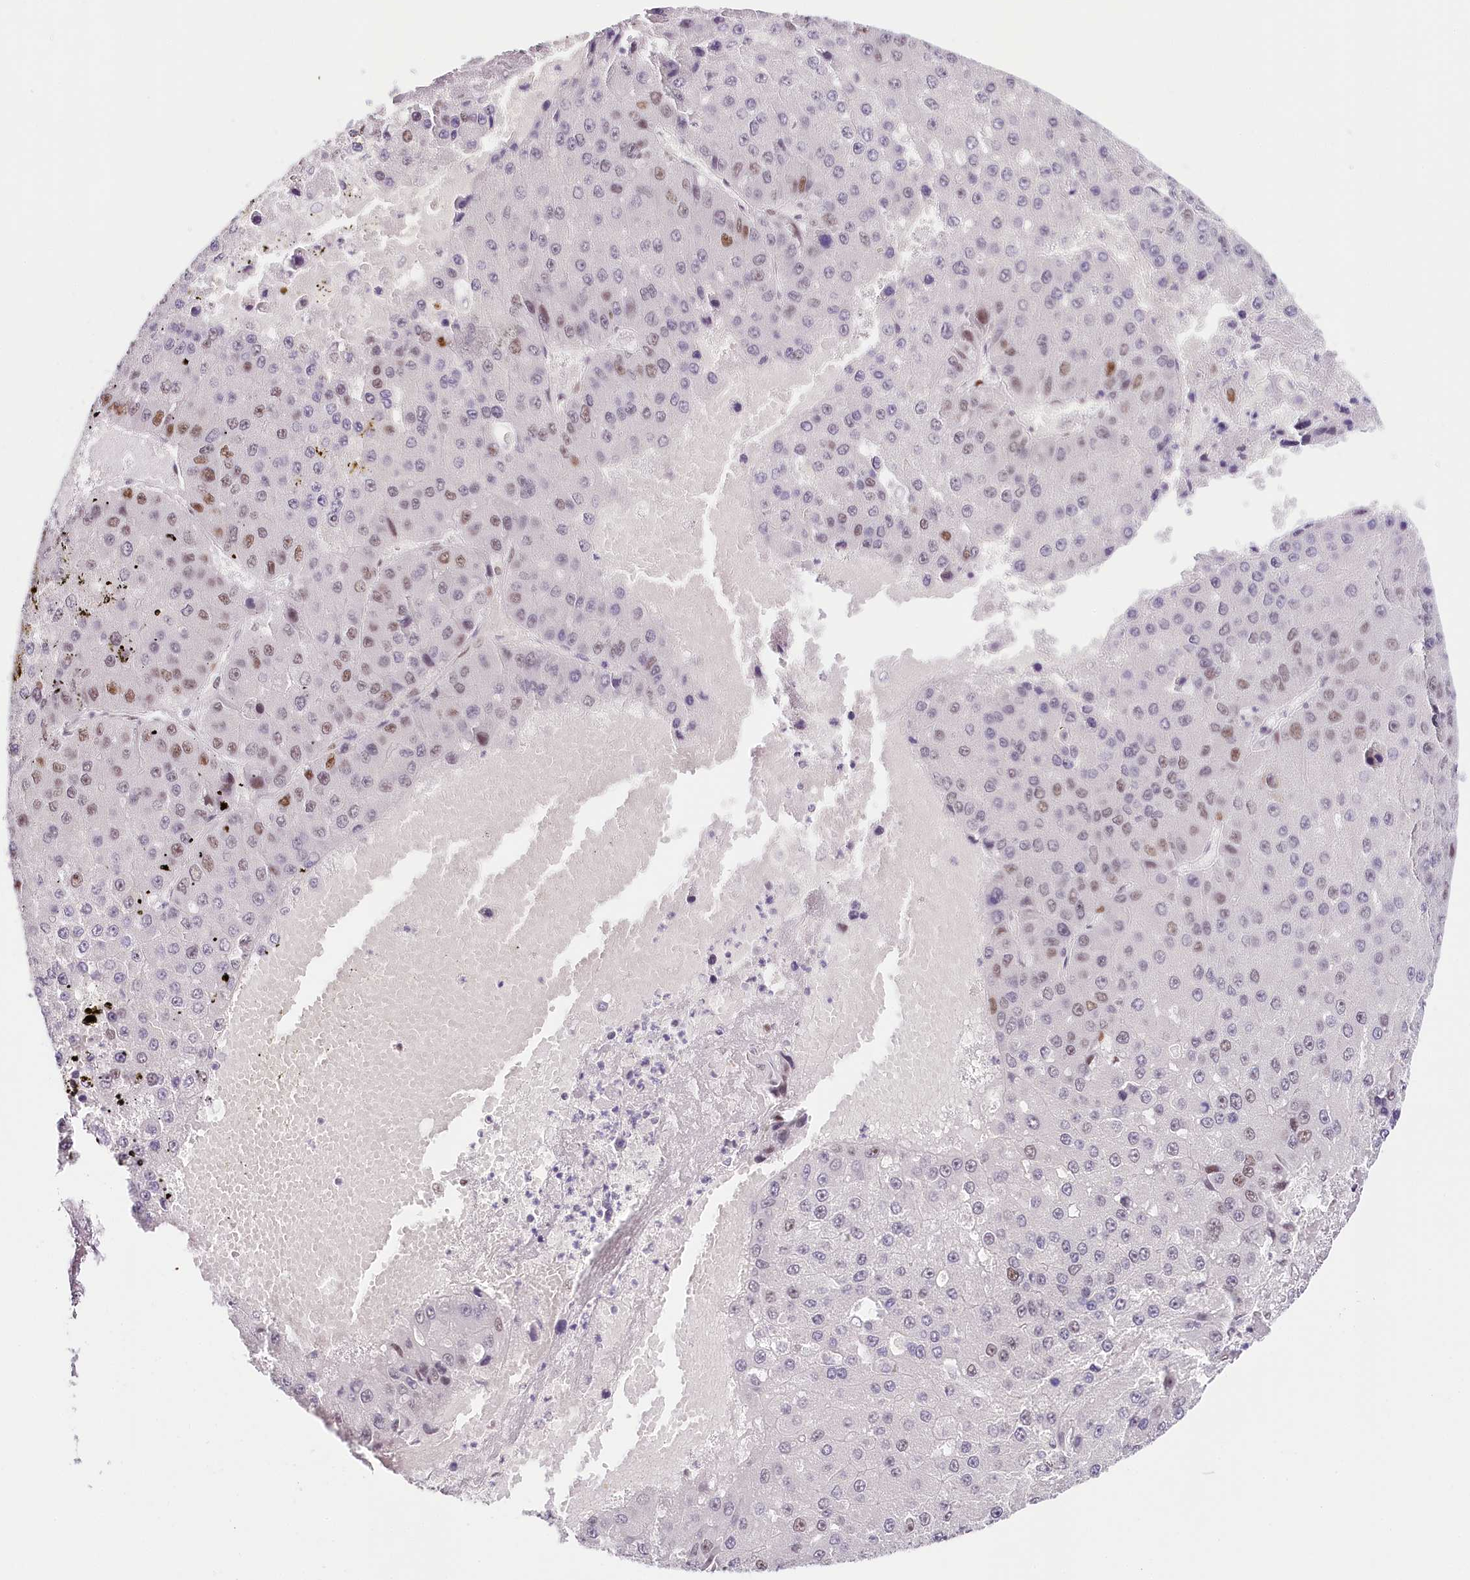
{"staining": {"intensity": "moderate", "quantity": "25%-75%", "location": "nuclear"}, "tissue": "liver cancer", "cell_type": "Tumor cells", "image_type": "cancer", "snomed": [{"axis": "morphology", "description": "Carcinoma, Hepatocellular, NOS"}, {"axis": "topography", "description": "Liver"}], "caption": "Hepatocellular carcinoma (liver) stained for a protein (brown) demonstrates moderate nuclear positive expression in about 25%-75% of tumor cells.", "gene": "TP53", "patient": {"sex": "female", "age": 73}}